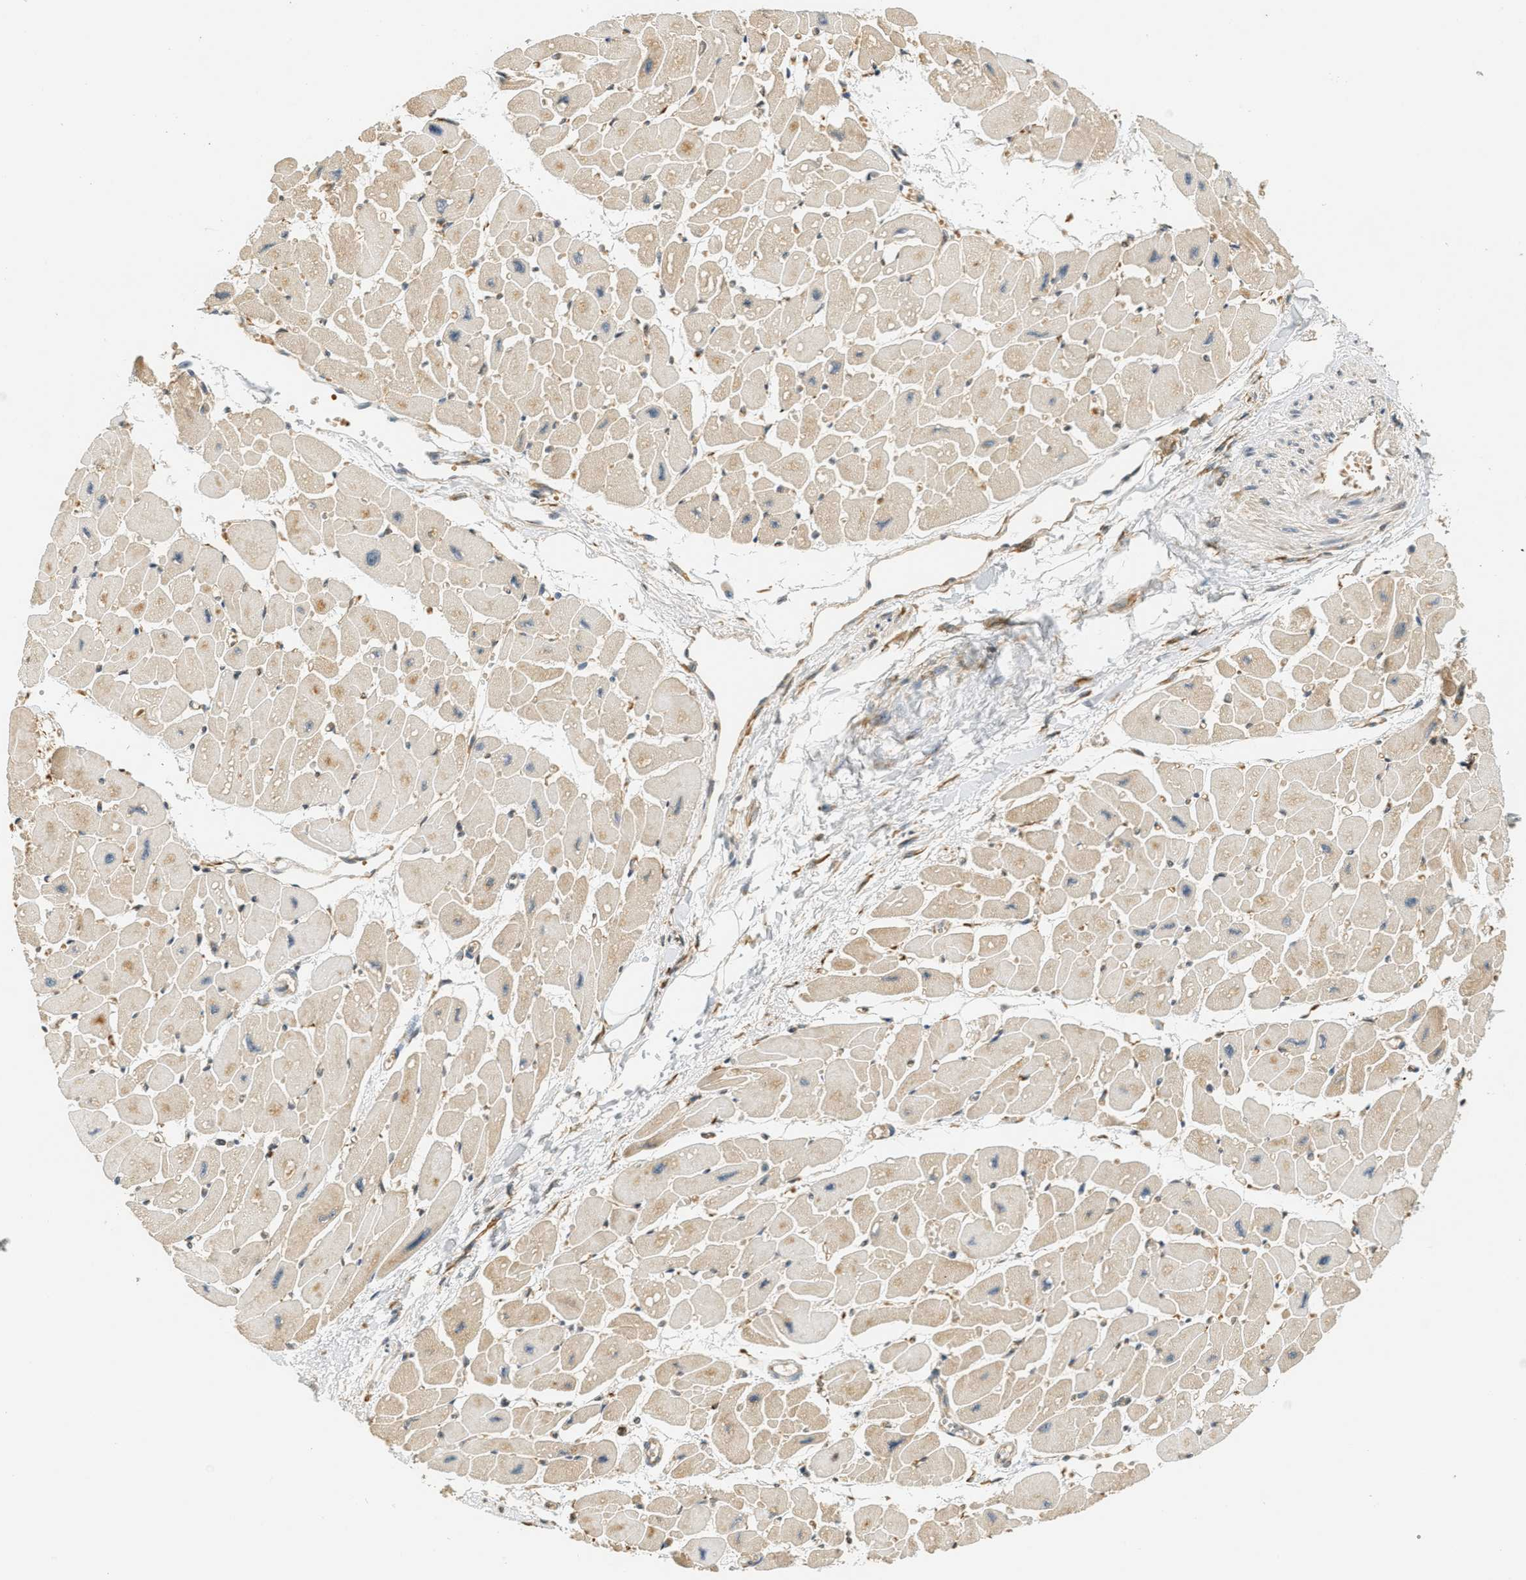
{"staining": {"intensity": "weak", "quantity": ">75%", "location": "cytoplasmic/membranous"}, "tissue": "heart muscle", "cell_type": "Cardiomyocytes", "image_type": "normal", "snomed": [{"axis": "morphology", "description": "Normal tissue, NOS"}, {"axis": "topography", "description": "Heart"}], "caption": "A micrograph showing weak cytoplasmic/membranous expression in about >75% of cardiomyocytes in unremarkable heart muscle, as visualized by brown immunohistochemical staining.", "gene": "PDK1", "patient": {"sex": "female", "age": 54}}